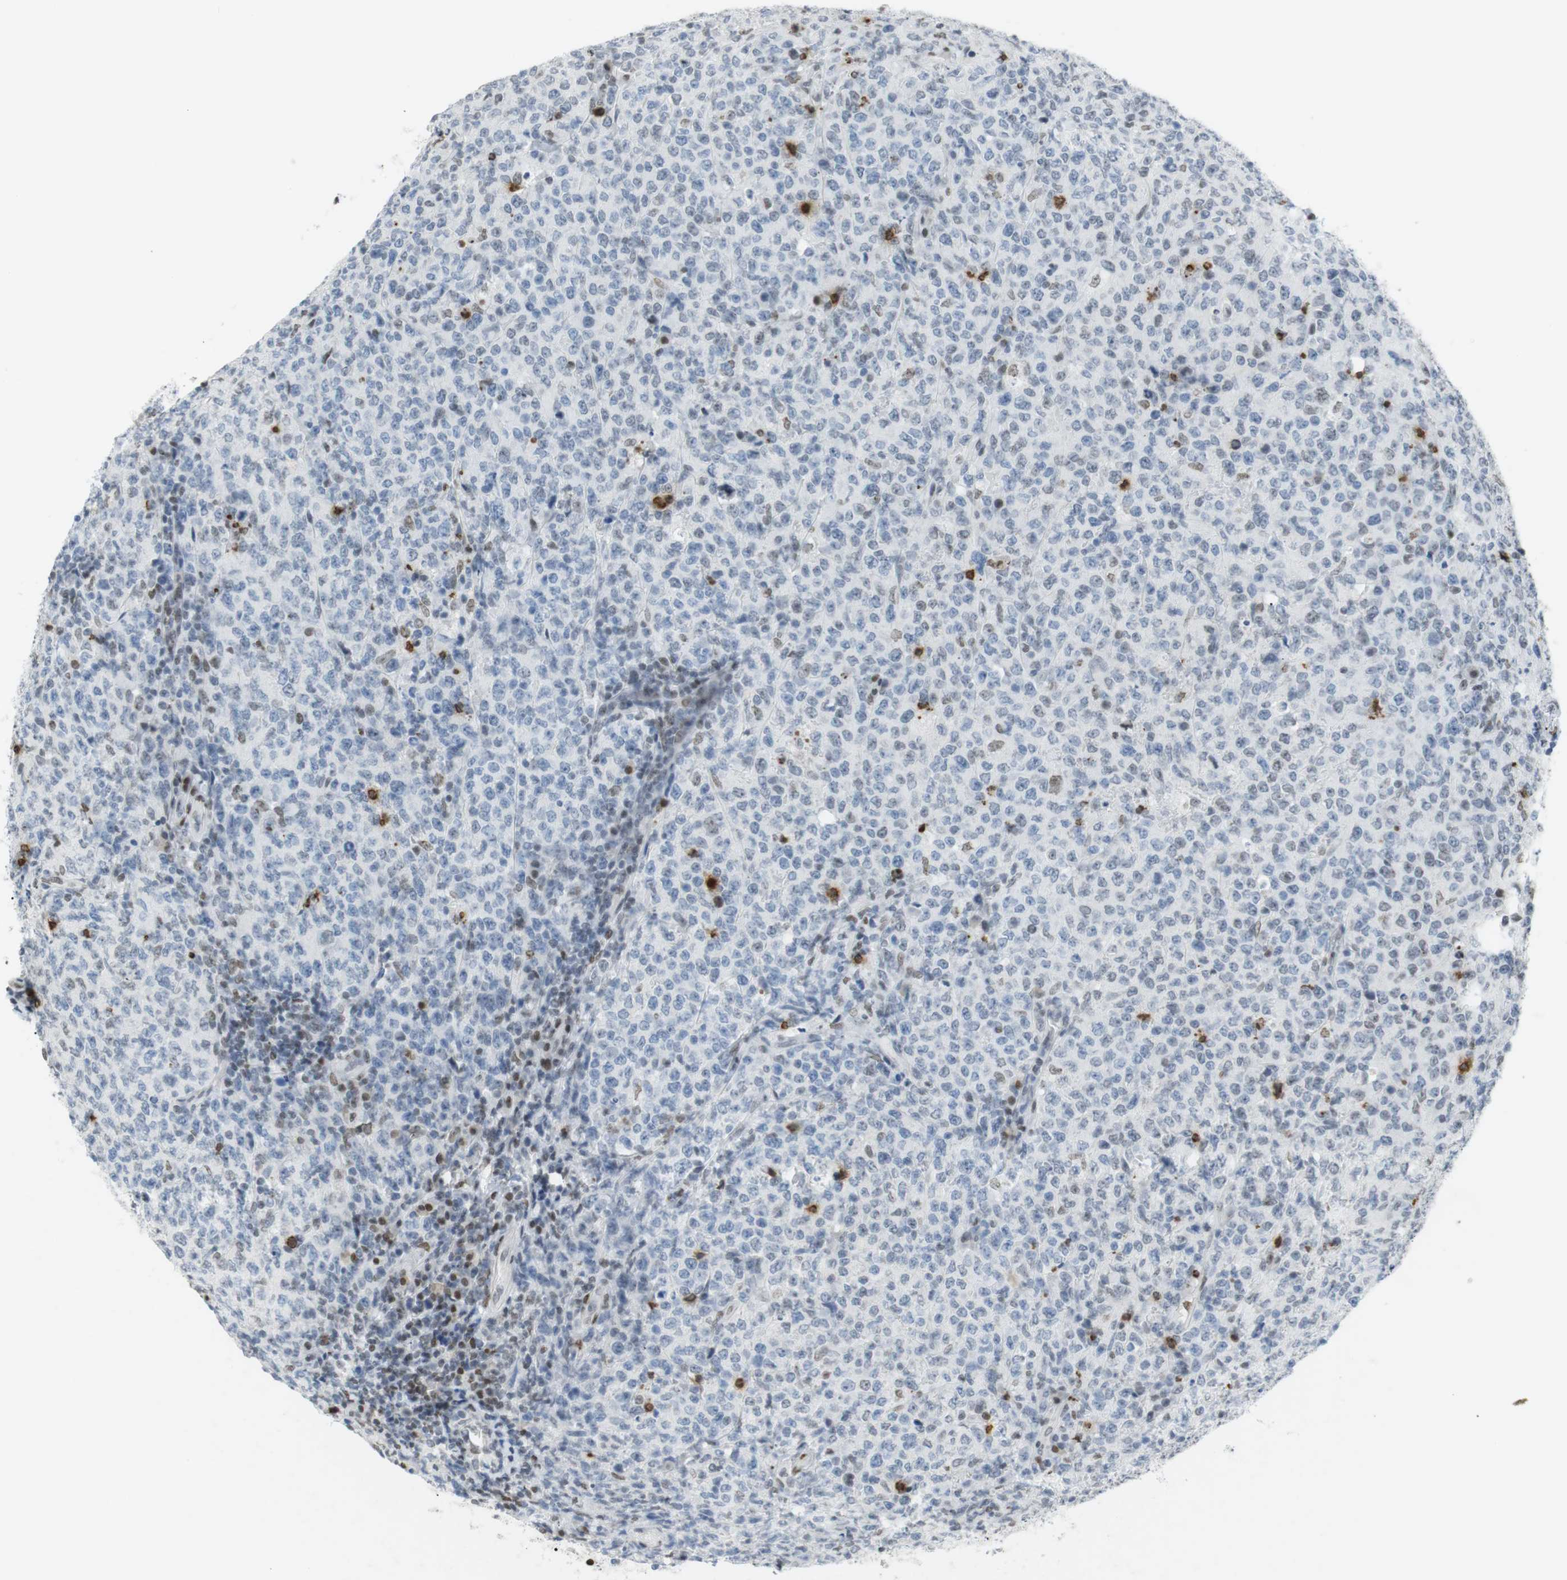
{"staining": {"intensity": "weak", "quantity": "<25%", "location": "nuclear"}, "tissue": "lymphoma", "cell_type": "Tumor cells", "image_type": "cancer", "snomed": [{"axis": "morphology", "description": "Malignant lymphoma, non-Hodgkin's type, High grade"}, {"axis": "topography", "description": "Tonsil"}], "caption": "Tumor cells show no significant protein expression in lymphoma. (Immunohistochemistry, brightfield microscopy, high magnification).", "gene": "BMI1", "patient": {"sex": "female", "age": 36}}